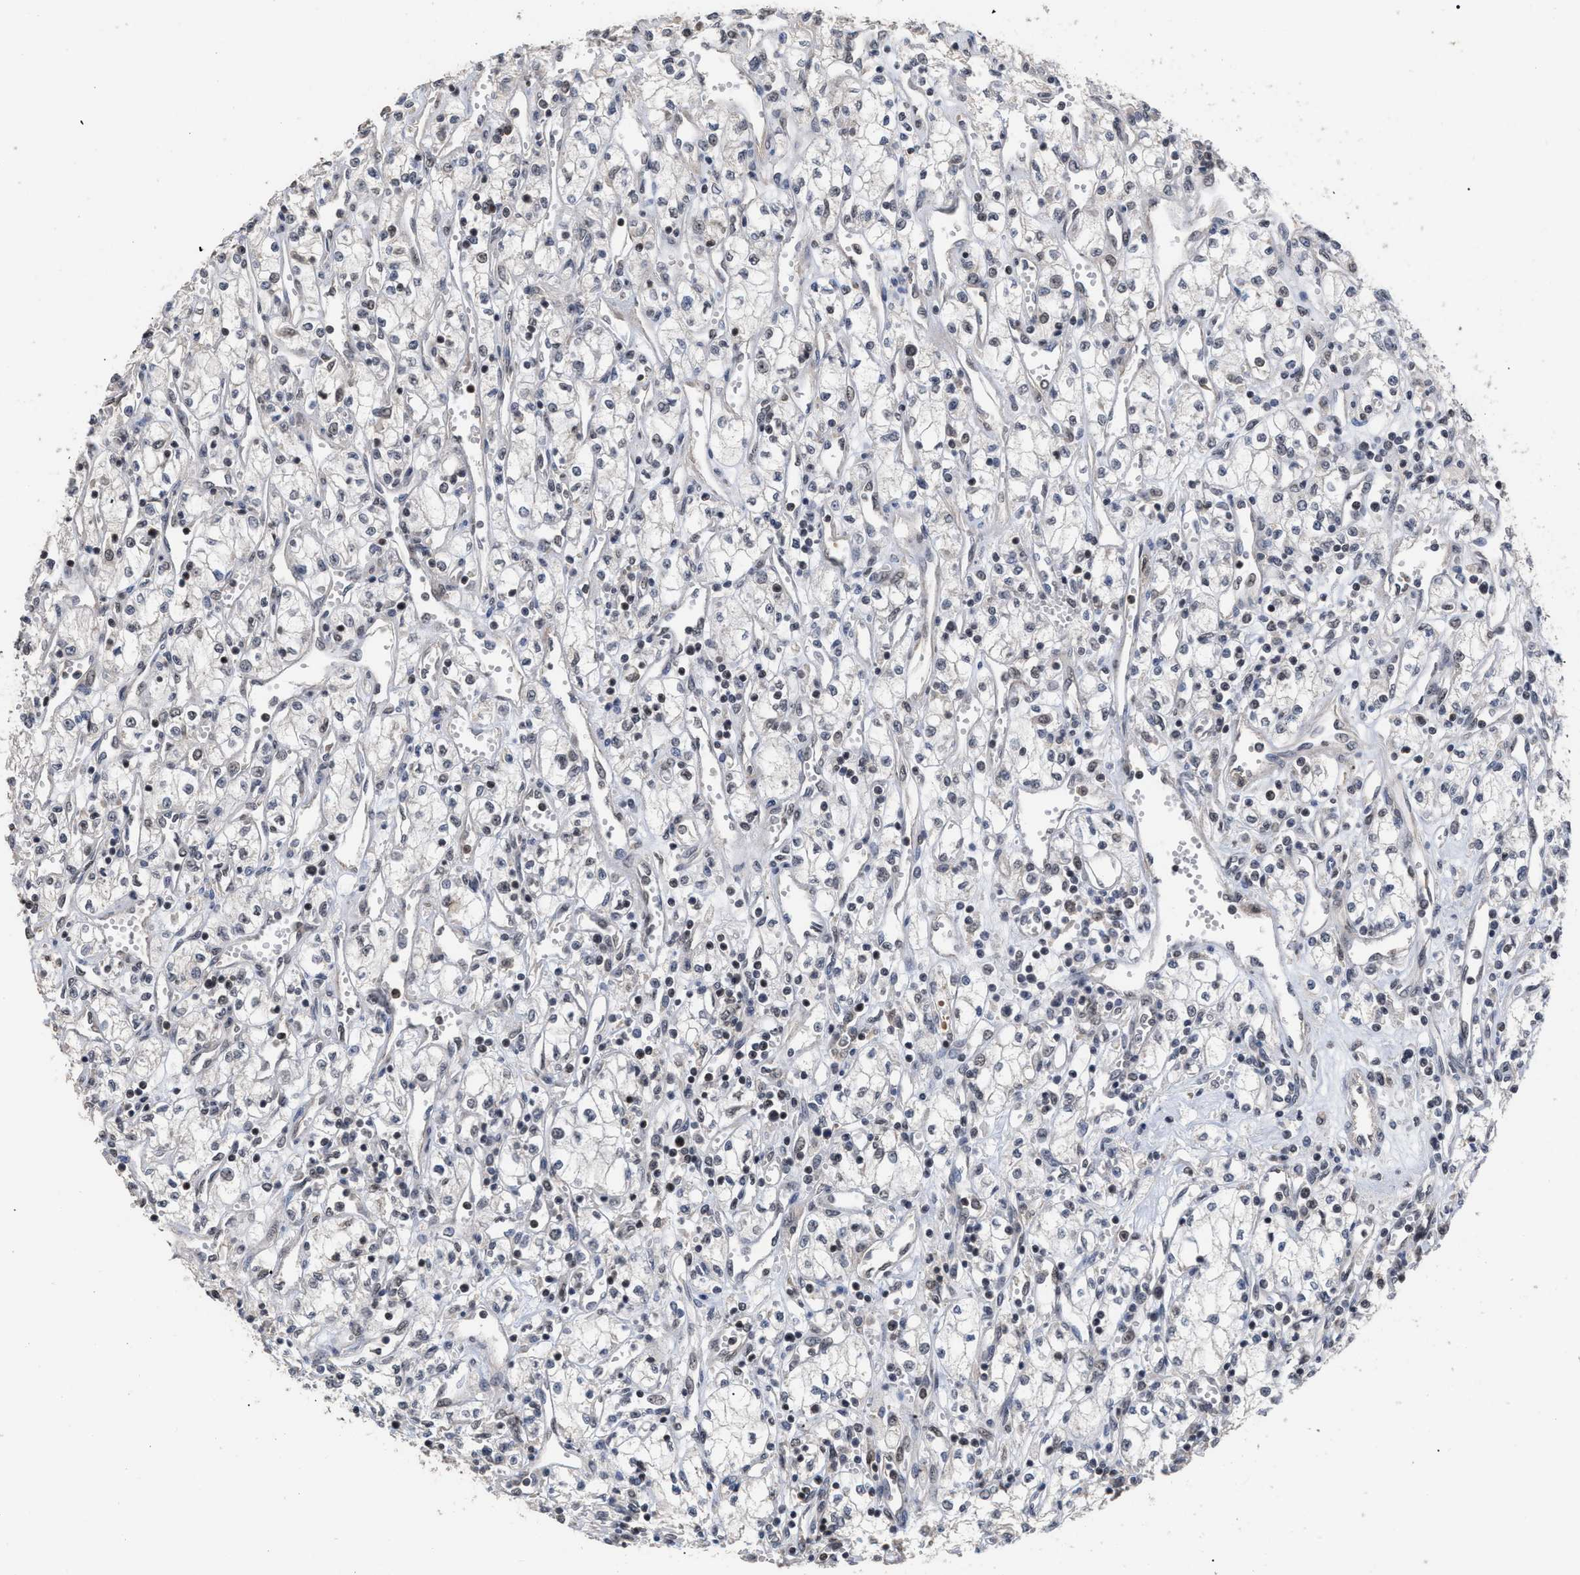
{"staining": {"intensity": "weak", "quantity": "<25%", "location": "nuclear"}, "tissue": "renal cancer", "cell_type": "Tumor cells", "image_type": "cancer", "snomed": [{"axis": "morphology", "description": "Adenocarcinoma, NOS"}, {"axis": "topography", "description": "Kidney"}], "caption": "DAB immunohistochemical staining of human adenocarcinoma (renal) exhibits no significant positivity in tumor cells.", "gene": "JAZF1", "patient": {"sex": "male", "age": 59}}